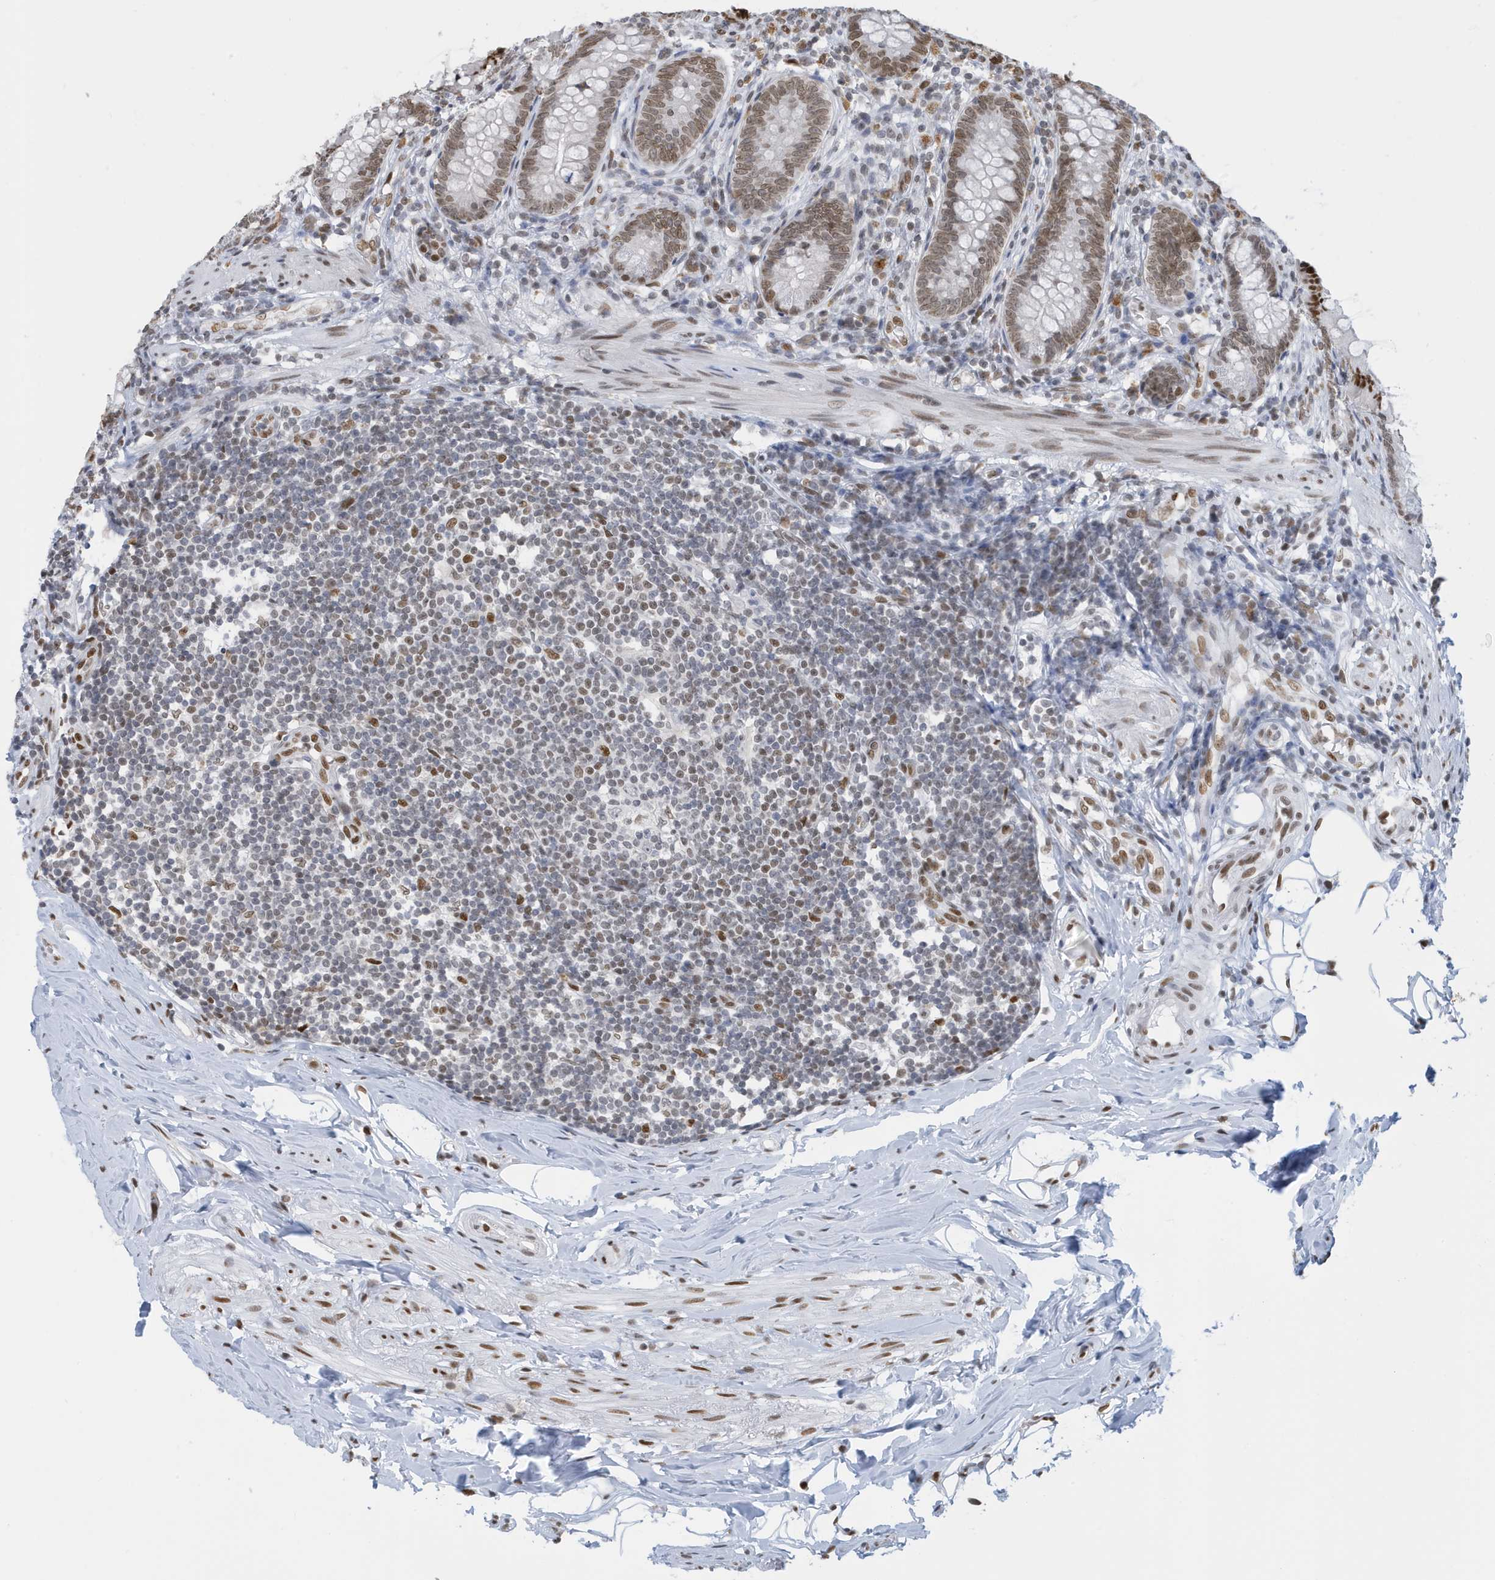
{"staining": {"intensity": "moderate", "quantity": ">75%", "location": "nuclear"}, "tissue": "appendix", "cell_type": "Glandular cells", "image_type": "normal", "snomed": [{"axis": "morphology", "description": "Normal tissue, NOS"}, {"axis": "topography", "description": "Appendix"}], "caption": "Appendix stained with immunohistochemistry shows moderate nuclear positivity in approximately >75% of glandular cells. (DAB (3,3'-diaminobenzidine) IHC, brown staining for protein, blue staining for nuclei).", "gene": "PCYT1A", "patient": {"sex": "female", "age": 62}}